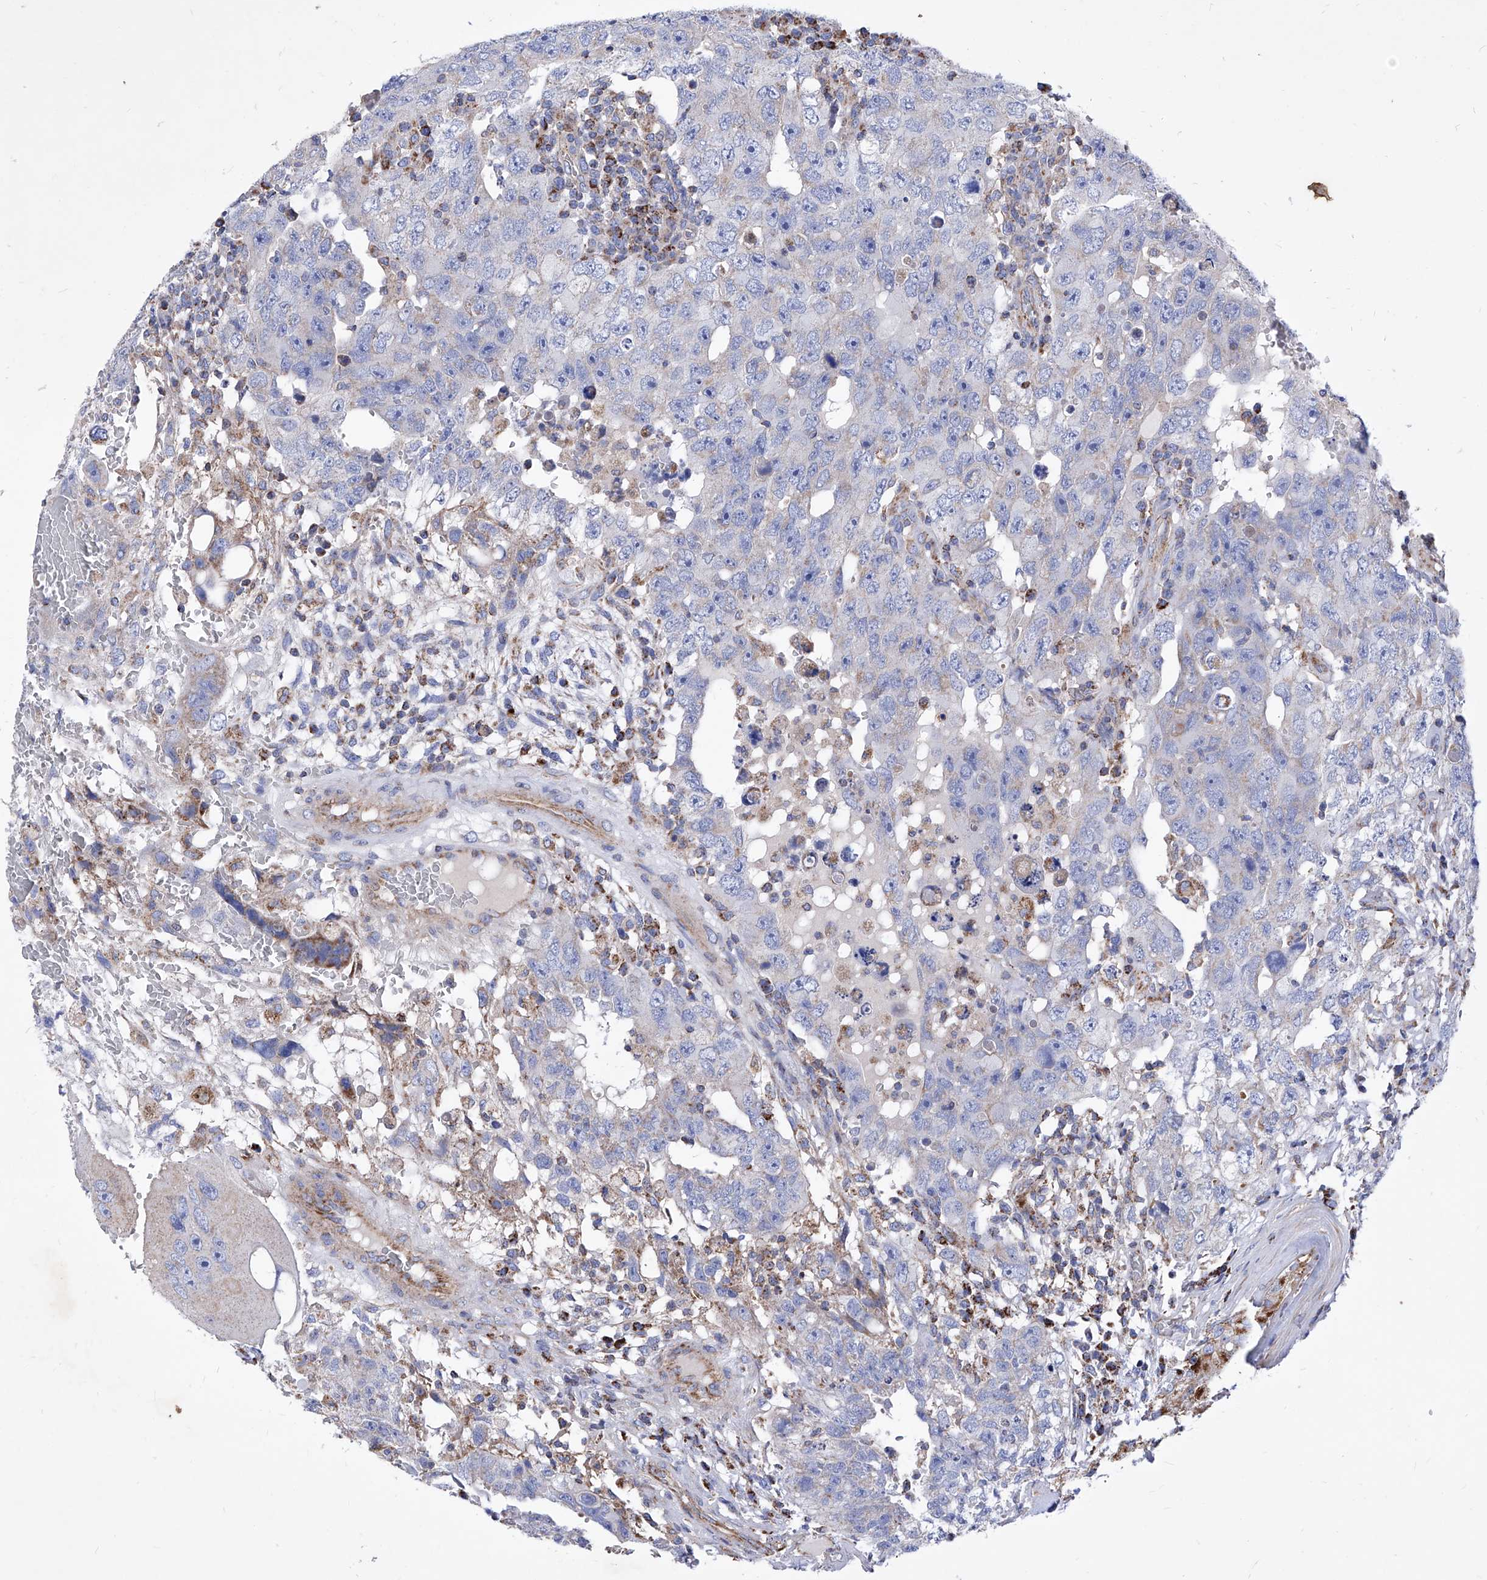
{"staining": {"intensity": "negative", "quantity": "none", "location": "none"}, "tissue": "testis cancer", "cell_type": "Tumor cells", "image_type": "cancer", "snomed": [{"axis": "morphology", "description": "Carcinoma, Embryonal, NOS"}, {"axis": "topography", "description": "Testis"}], "caption": "IHC of human embryonal carcinoma (testis) demonstrates no staining in tumor cells. (DAB (3,3'-diaminobenzidine) IHC visualized using brightfield microscopy, high magnification).", "gene": "HRNR", "patient": {"sex": "male", "age": 26}}